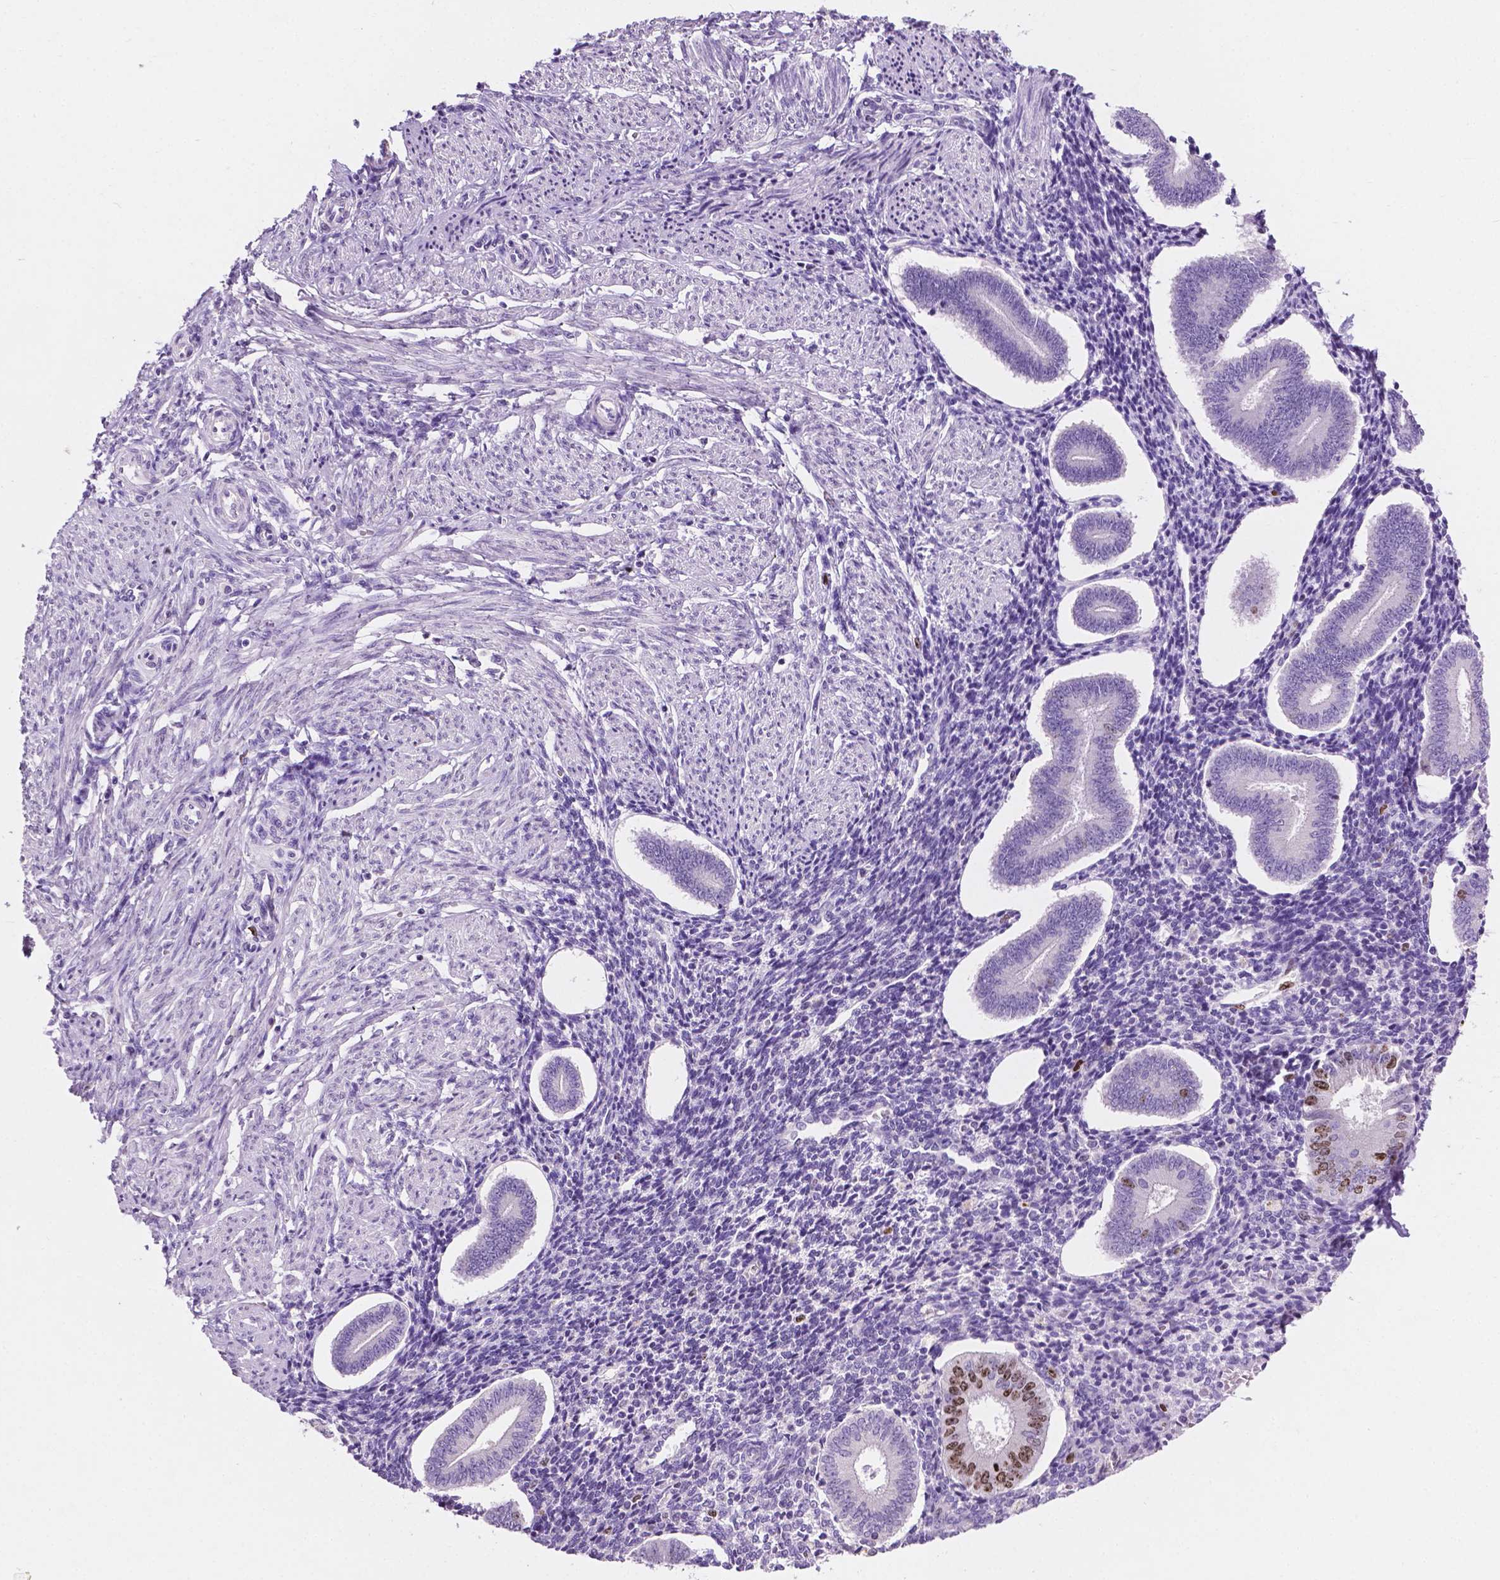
{"staining": {"intensity": "negative", "quantity": "none", "location": "none"}, "tissue": "endometrium", "cell_type": "Cells in endometrial stroma", "image_type": "normal", "snomed": [{"axis": "morphology", "description": "Normal tissue, NOS"}, {"axis": "topography", "description": "Endometrium"}], "caption": "The photomicrograph reveals no significant expression in cells in endometrial stroma of endometrium.", "gene": "SIAH2", "patient": {"sex": "female", "age": 40}}